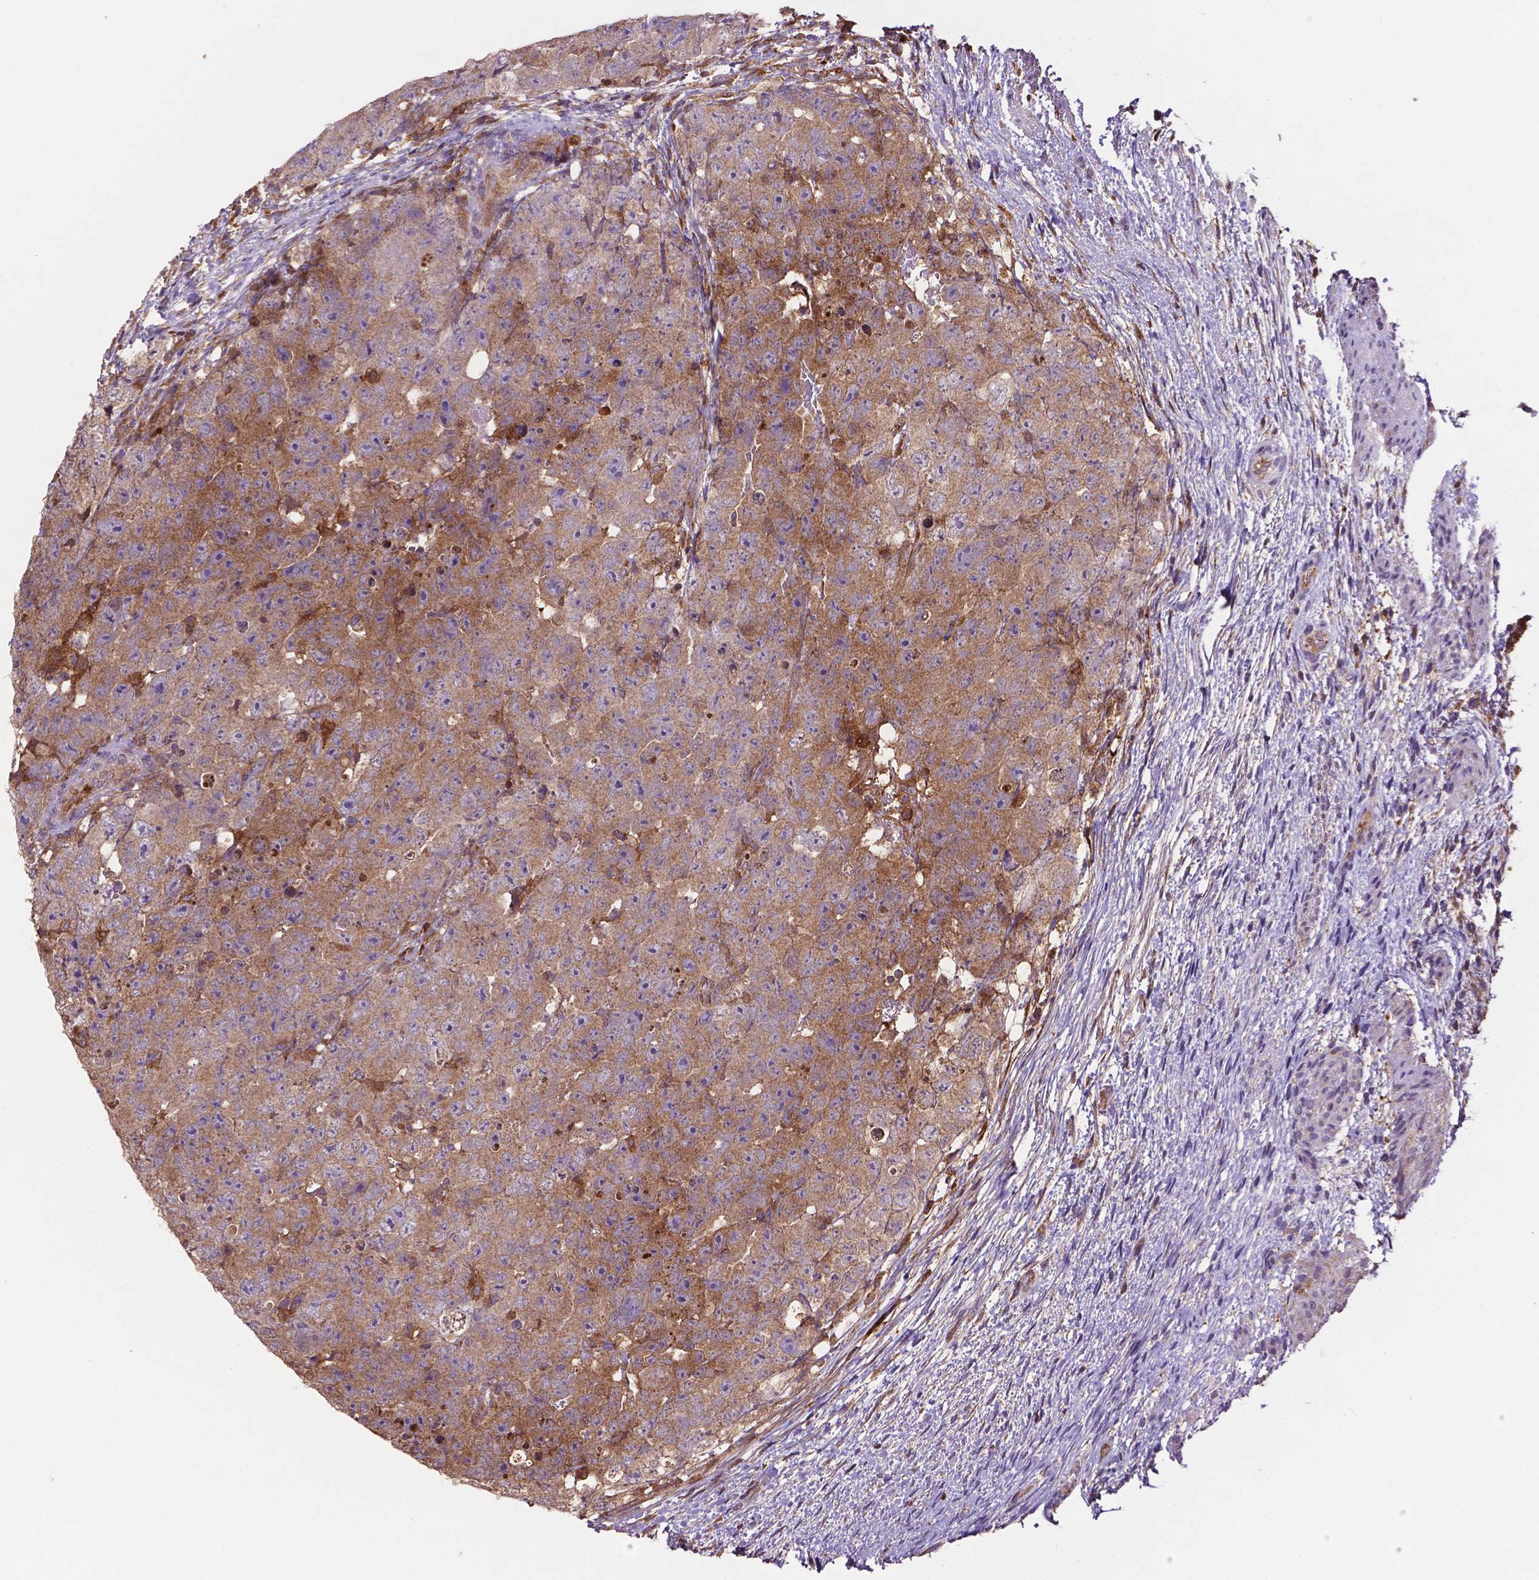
{"staining": {"intensity": "moderate", "quantity": "25%-75%", "location": "cytoplasmic/membranous"}, "tissue": "testis cancer", "cell_type": "Tumor cells", "image_type": "cancer", "snomed": [{"axis": "morphology", "description": "Carcinoma, Embryonal, NOS"}, {"axis": "topography", "description": "Testis"}], "caption": "A brown stain labels moderate cytoplasmic/membranous expression of a protein in human embryonal carcinoma (testis) tumor cells.", "gene": "SMAD3", "patient": {"sex": "male", "age": 24}}